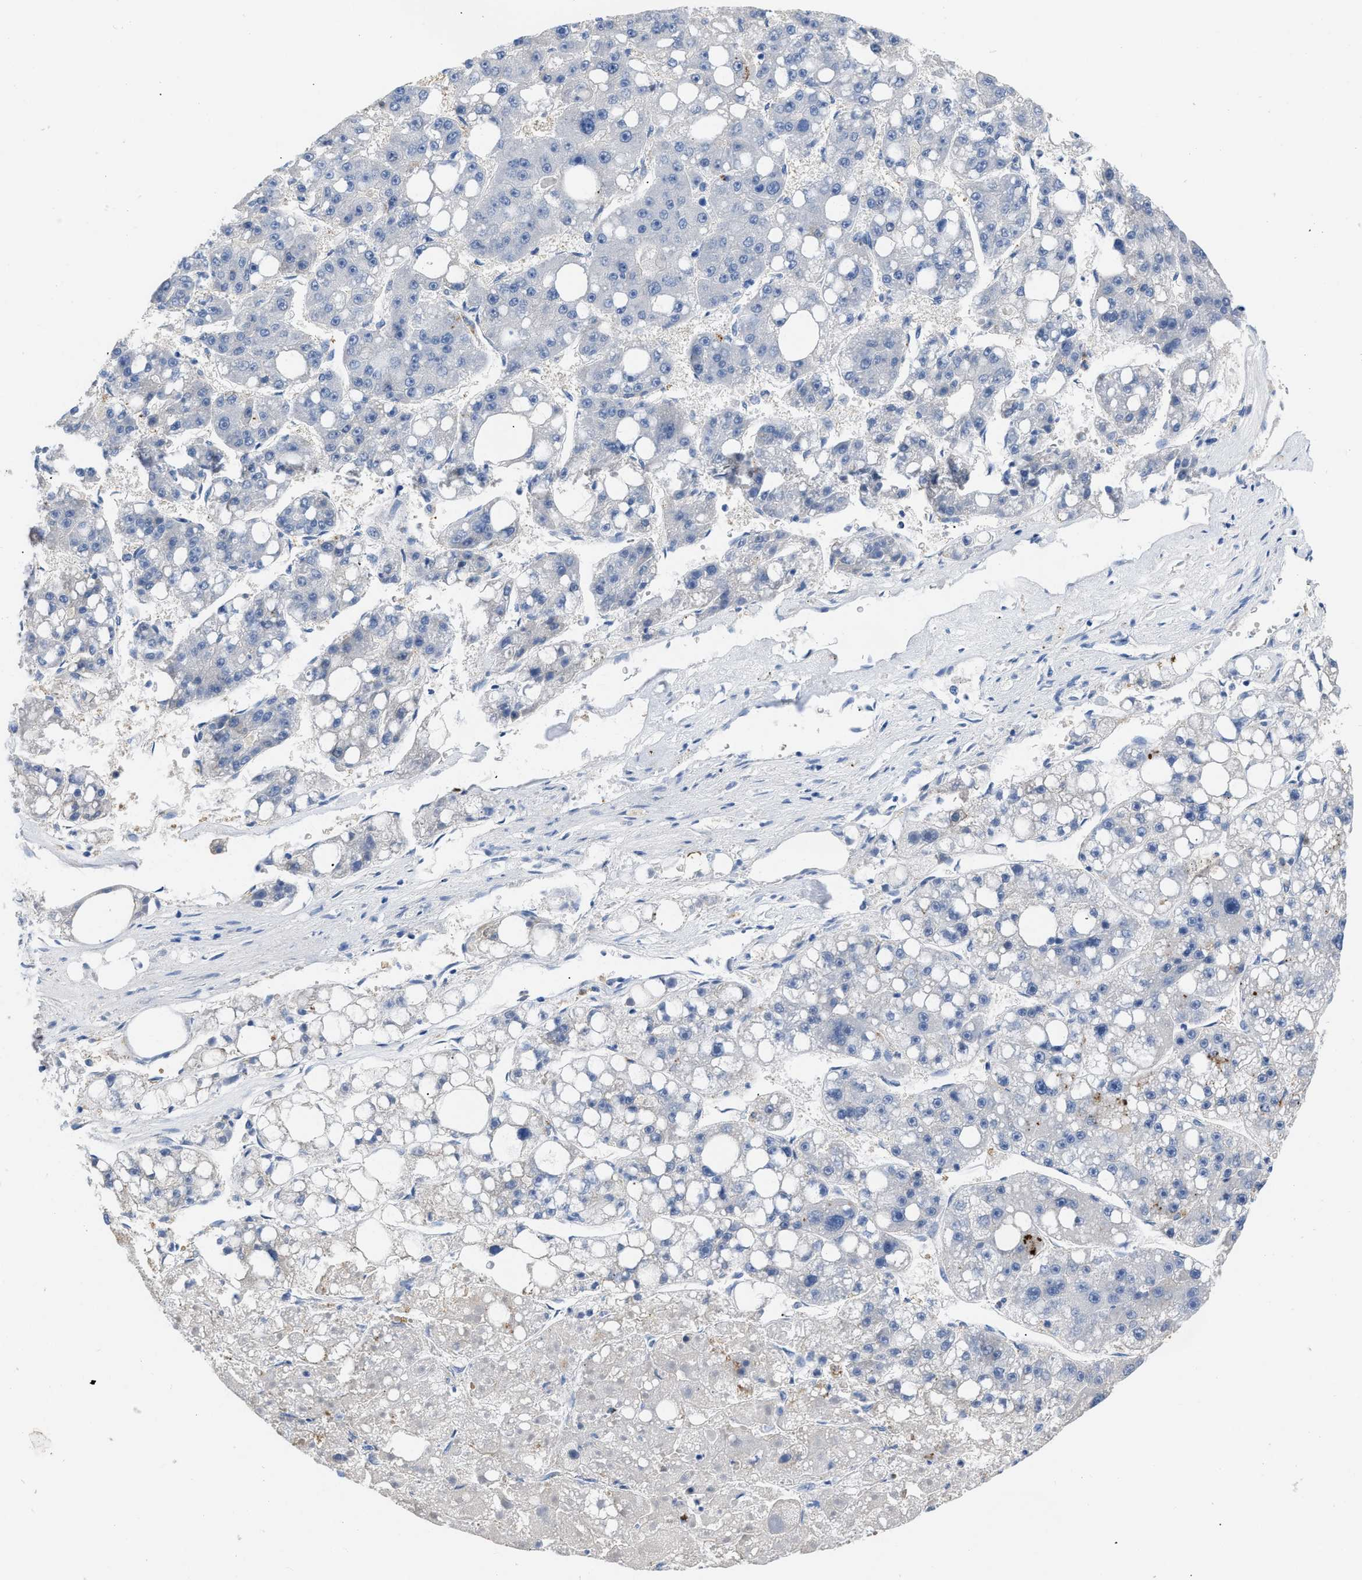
{"staining": {"intensity": "negative", "quantity": "none", "location": "none"}, "tissue": "liver cancer", "cell_type": "Tumor cells", "image_type": "cancer", "snomed": [{"axis": "morphology", "description": "Carcinoma, Hepatocellular, NOS"}, {"axis": "topography", "description": "Liver"}], "caption": "Liver hepatocellular carcinoma was stained to show a protein in brown. There is no significant expression in tumor cells. The staining is performed using DAB (3,3'-diaminobenzidine) brown chromogen with nuclei counter-stained in using hematoxylin.", "gene": "BOLL", "patient": {"sex": "female", "age": 61}}